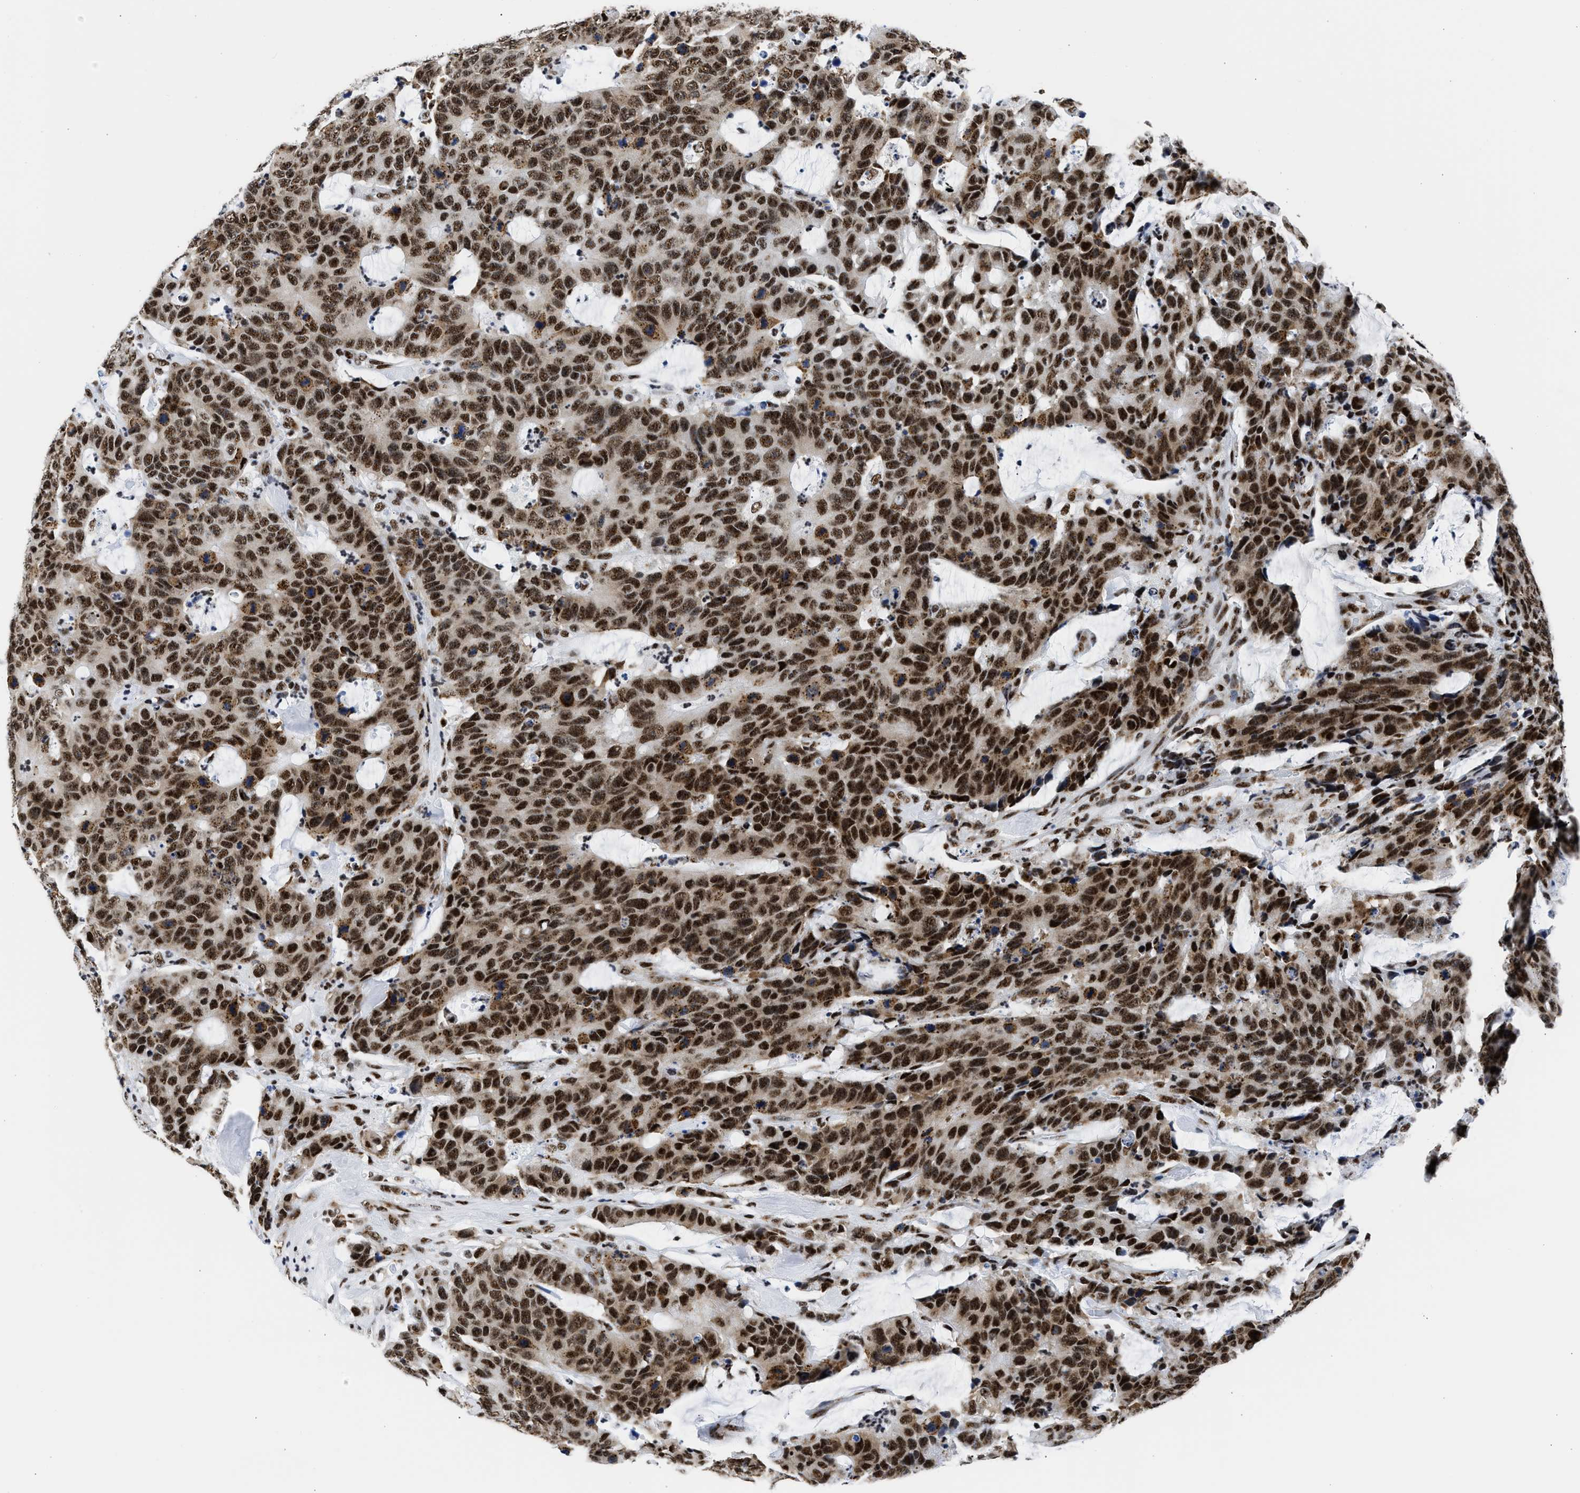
{"staining": {"intensity": "strong", "quantity": ">75%", "location": "nuclear"}, "tissue": "colorectal cancer", "cell_type": "Tumor cells", "image_type": "cancer", "snomed": [{"axis": "morphology", "description": "Adenocarcinoma, NOS"}, {"axis": "topography", "description": "Colon"}], "caption": "About >75% of tumor cells in colorectal cancer display strong nuclear protein expression as visualized by brown immunohistochemical staining.", "gene": "RBM8A", "patient": {"sex": "female", "age": 86}}